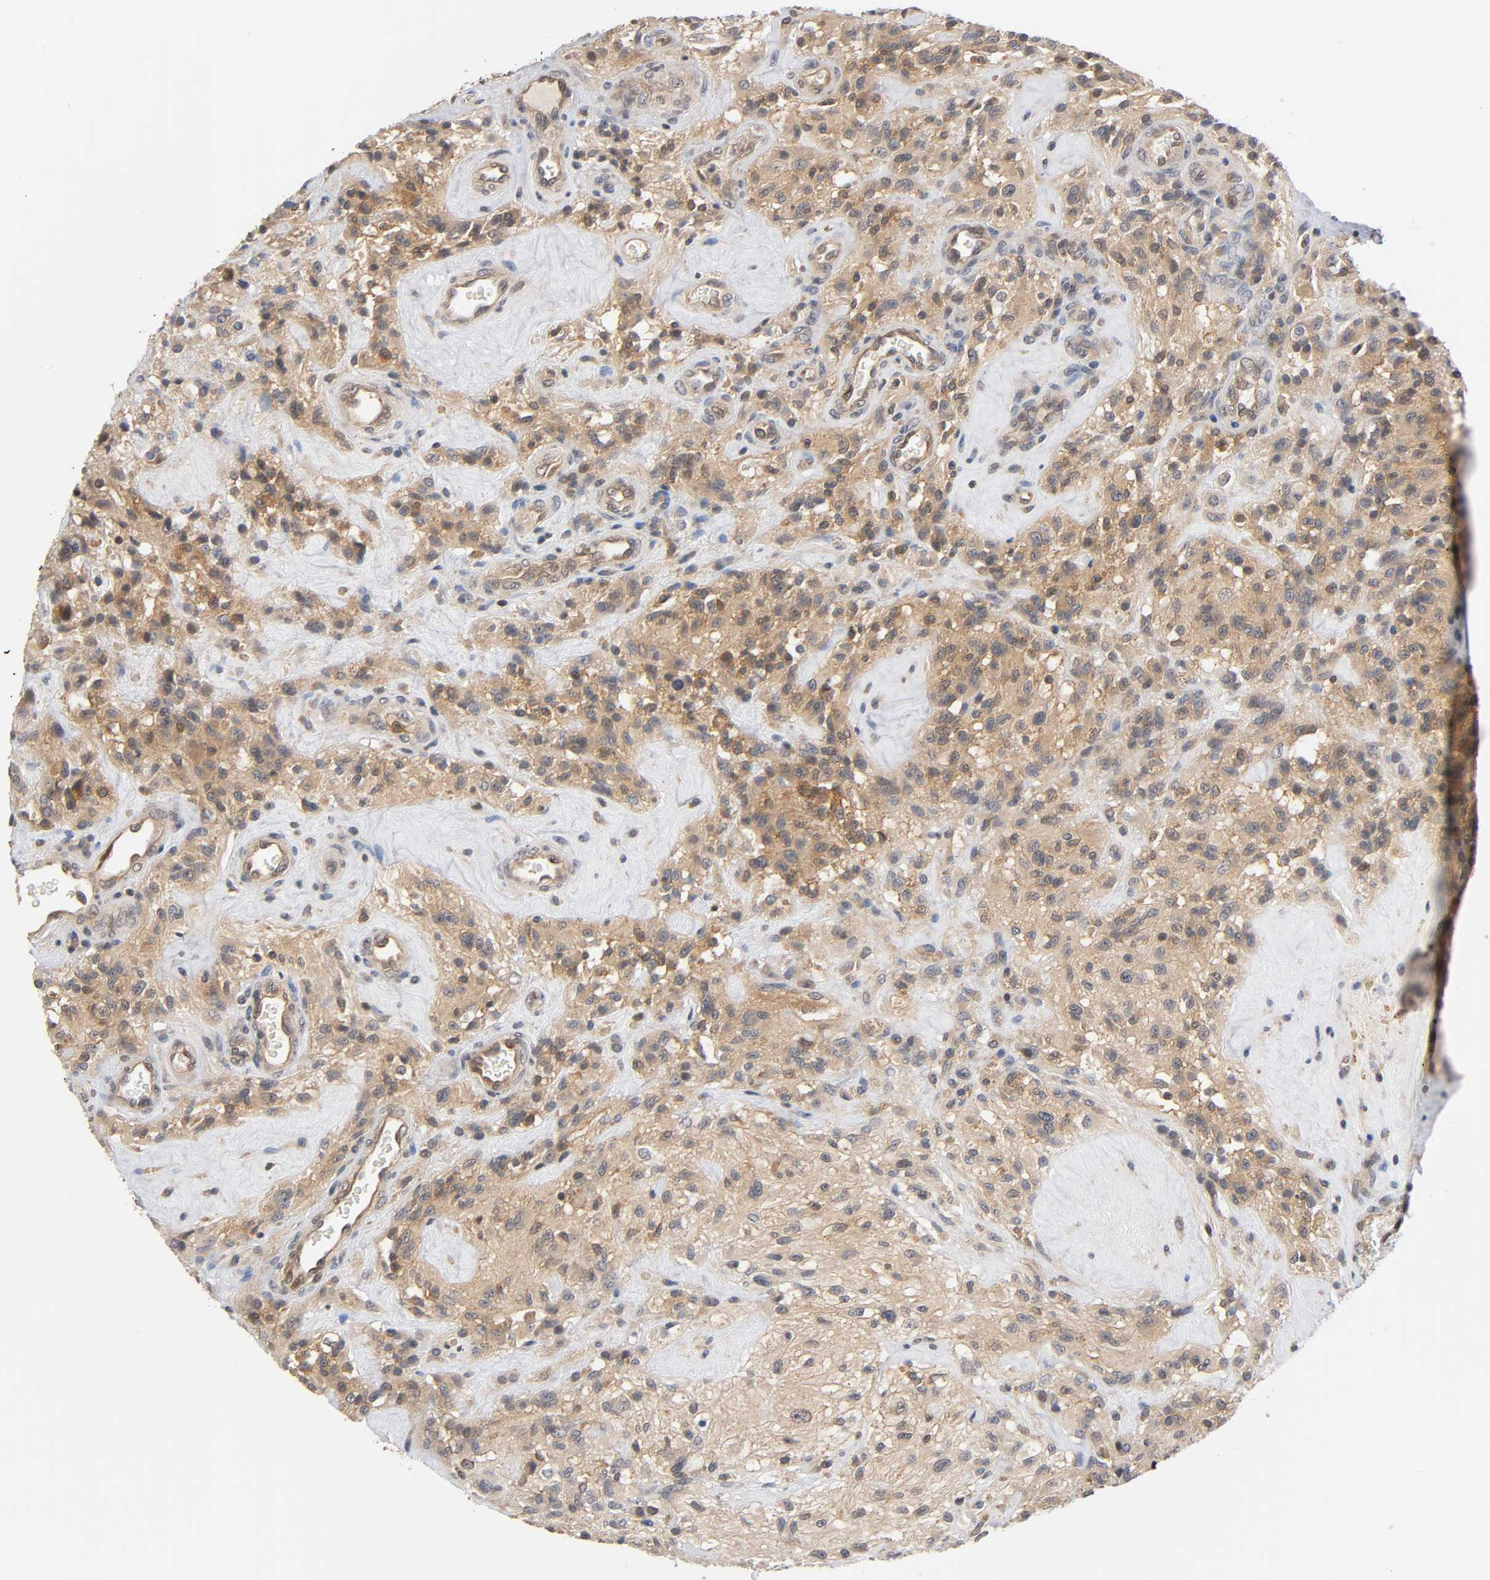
{"staining": {"intensity": "moderate", "quantity": ">75%", "location": "cytoplasmic/membranous"}, "tissue": "glioma", "cell_type": "Tumor cells", "image_type": "cancer", "snomed": [{"axis": "morphology", "description": "Normal tissue, NOS"}, {"axis": "morphology", "description": "Glioma, malignant, High grade"}, {"axis": "topography", "description": "Cerebral cortex"}], "caption": "A high-resolution photomicrograph shows immunohistochemistry (IHC) staining of glioma, which reveals moderate cytoplasmic/membranous expression in approximately >75% of tumor cells.", "gene": "PRKAB1", "patient": {"sex": "male", "age": 56}}